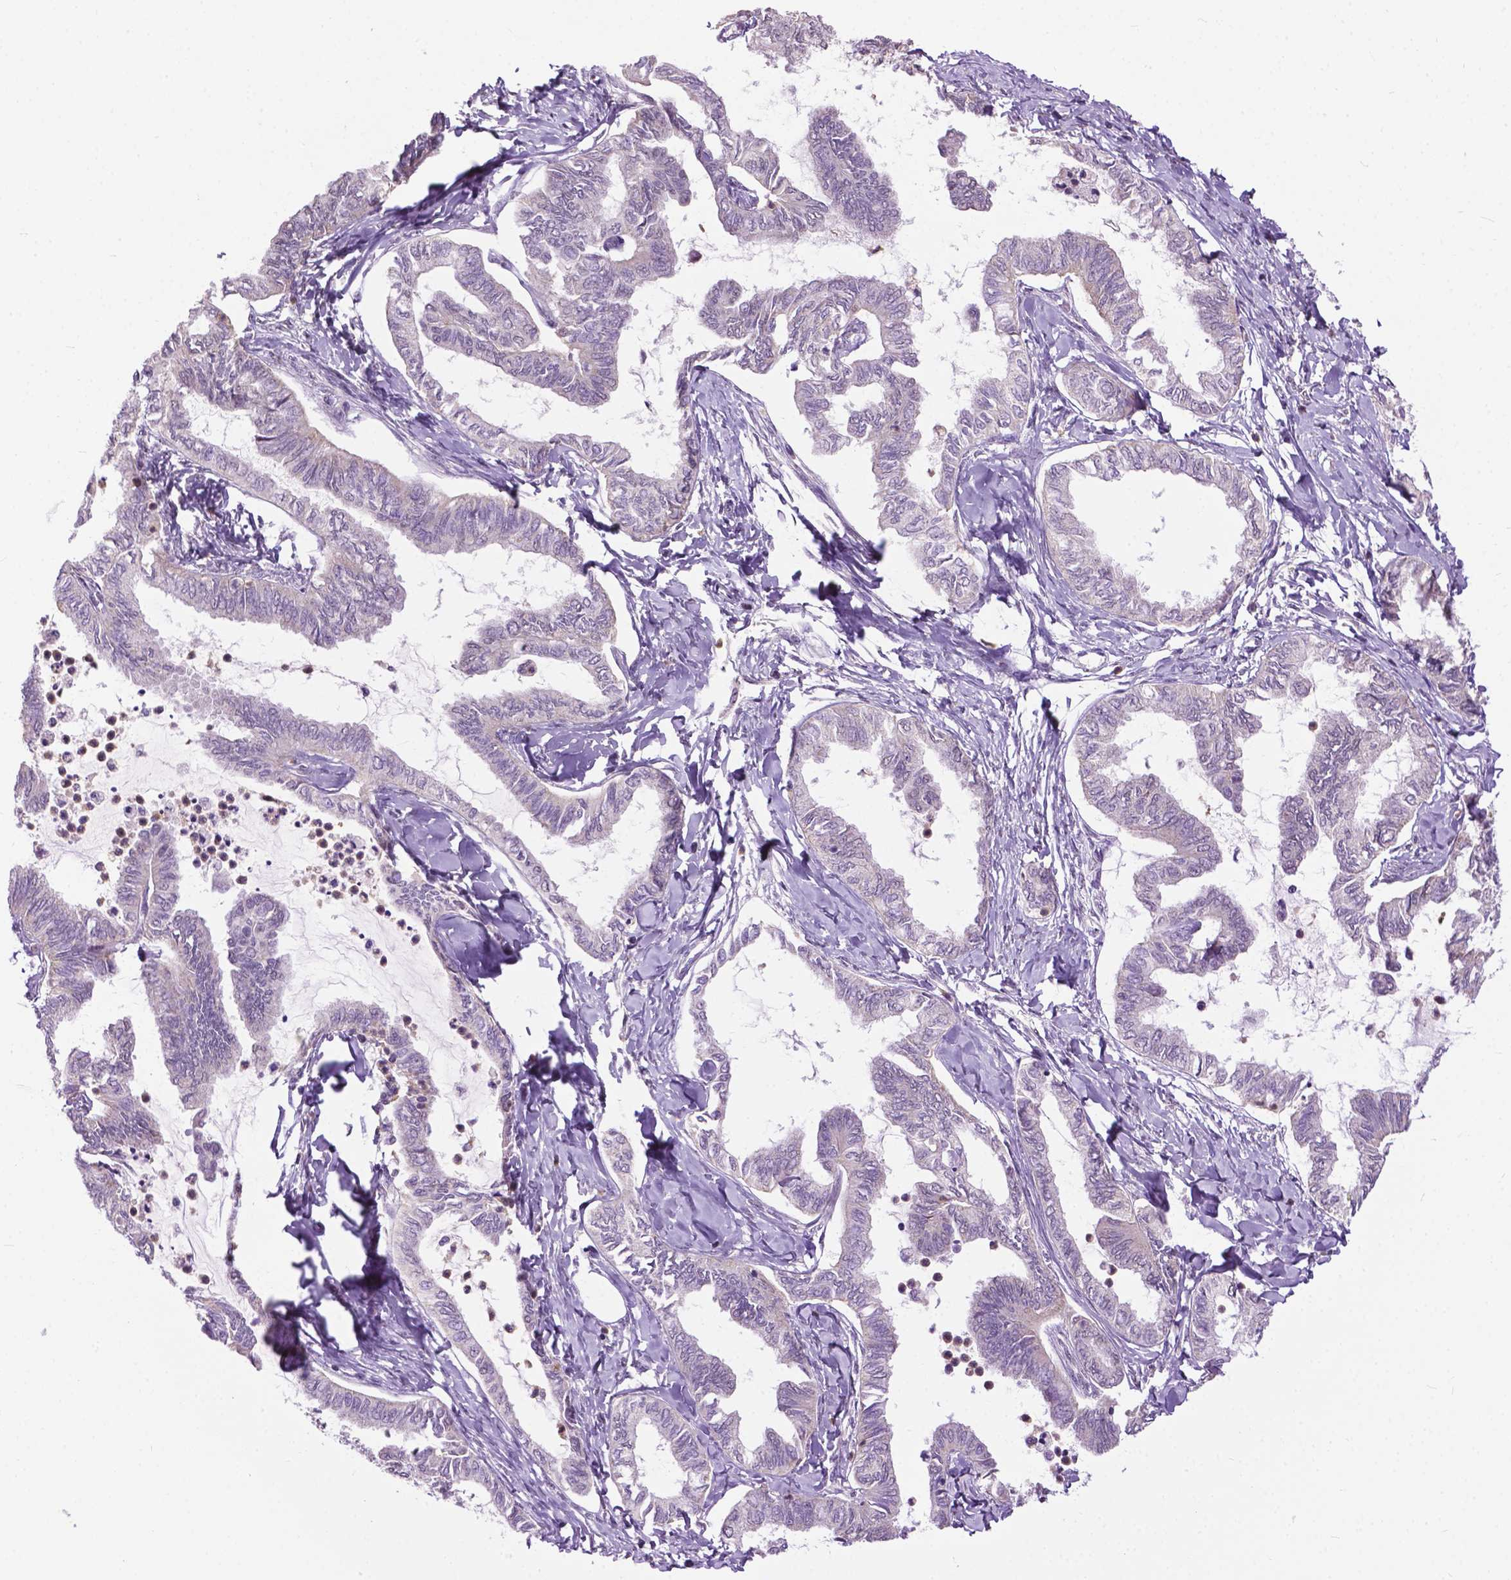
{"staining": {"intensity": "negative", "quantity": "none", "location": "none"}, "tissue": "ovarian cancer", "cell_type": "Tumor cells", "image_type": "cancer", "snomed": [{"axis": "morphology", "description": "Carcinoma, endometroid"}, {"axis": "topography", "description": "Ovary"}], "caption": "Immunohistochemistry (IHC) of endometroid carcinoma (ovarian) displays no positivity in tumor cells.", "gene": "TTC9B", "patient": {"sex": "female", "age": 70}}